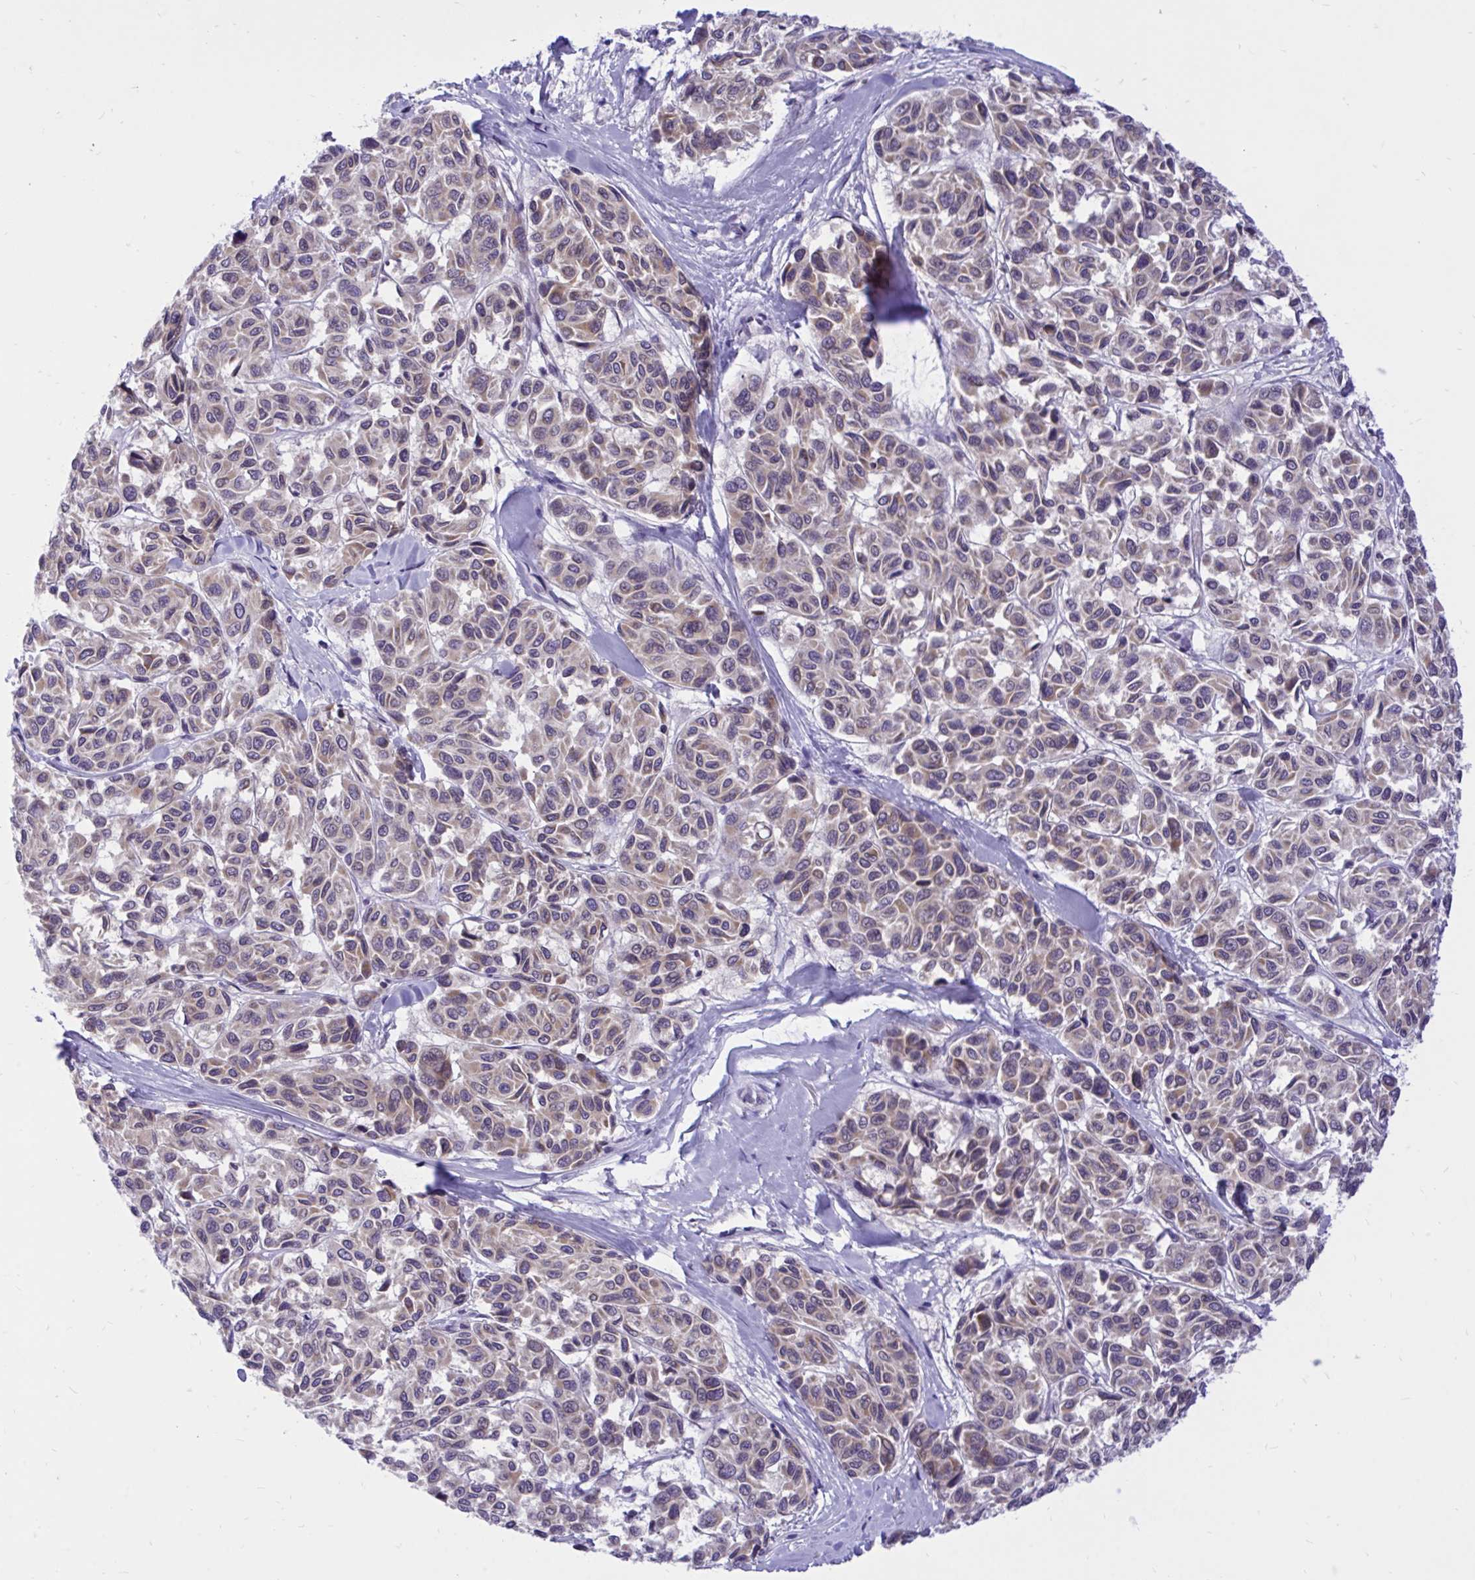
{"staining": {"intensity": "moderate", "quantity": ">75%", "location": "cytoplasmic/membranous"}, "tissue": "melanoma", "cell_type": "Tumor cells", "image_type": "cancer", "snomed": [{"axis": "morphology", "description": "Malignant melanoma, NOS"}, {"axis": "topography", "description": "Skin"}], "caption": "Melanoma stained with a brown dye demonstrates moderate cytoplasmic/membranous positive staining in approximately >75% of tumor cells.", "gene": "CXCL8", "patient": {"sex": "female", "age": 66}}